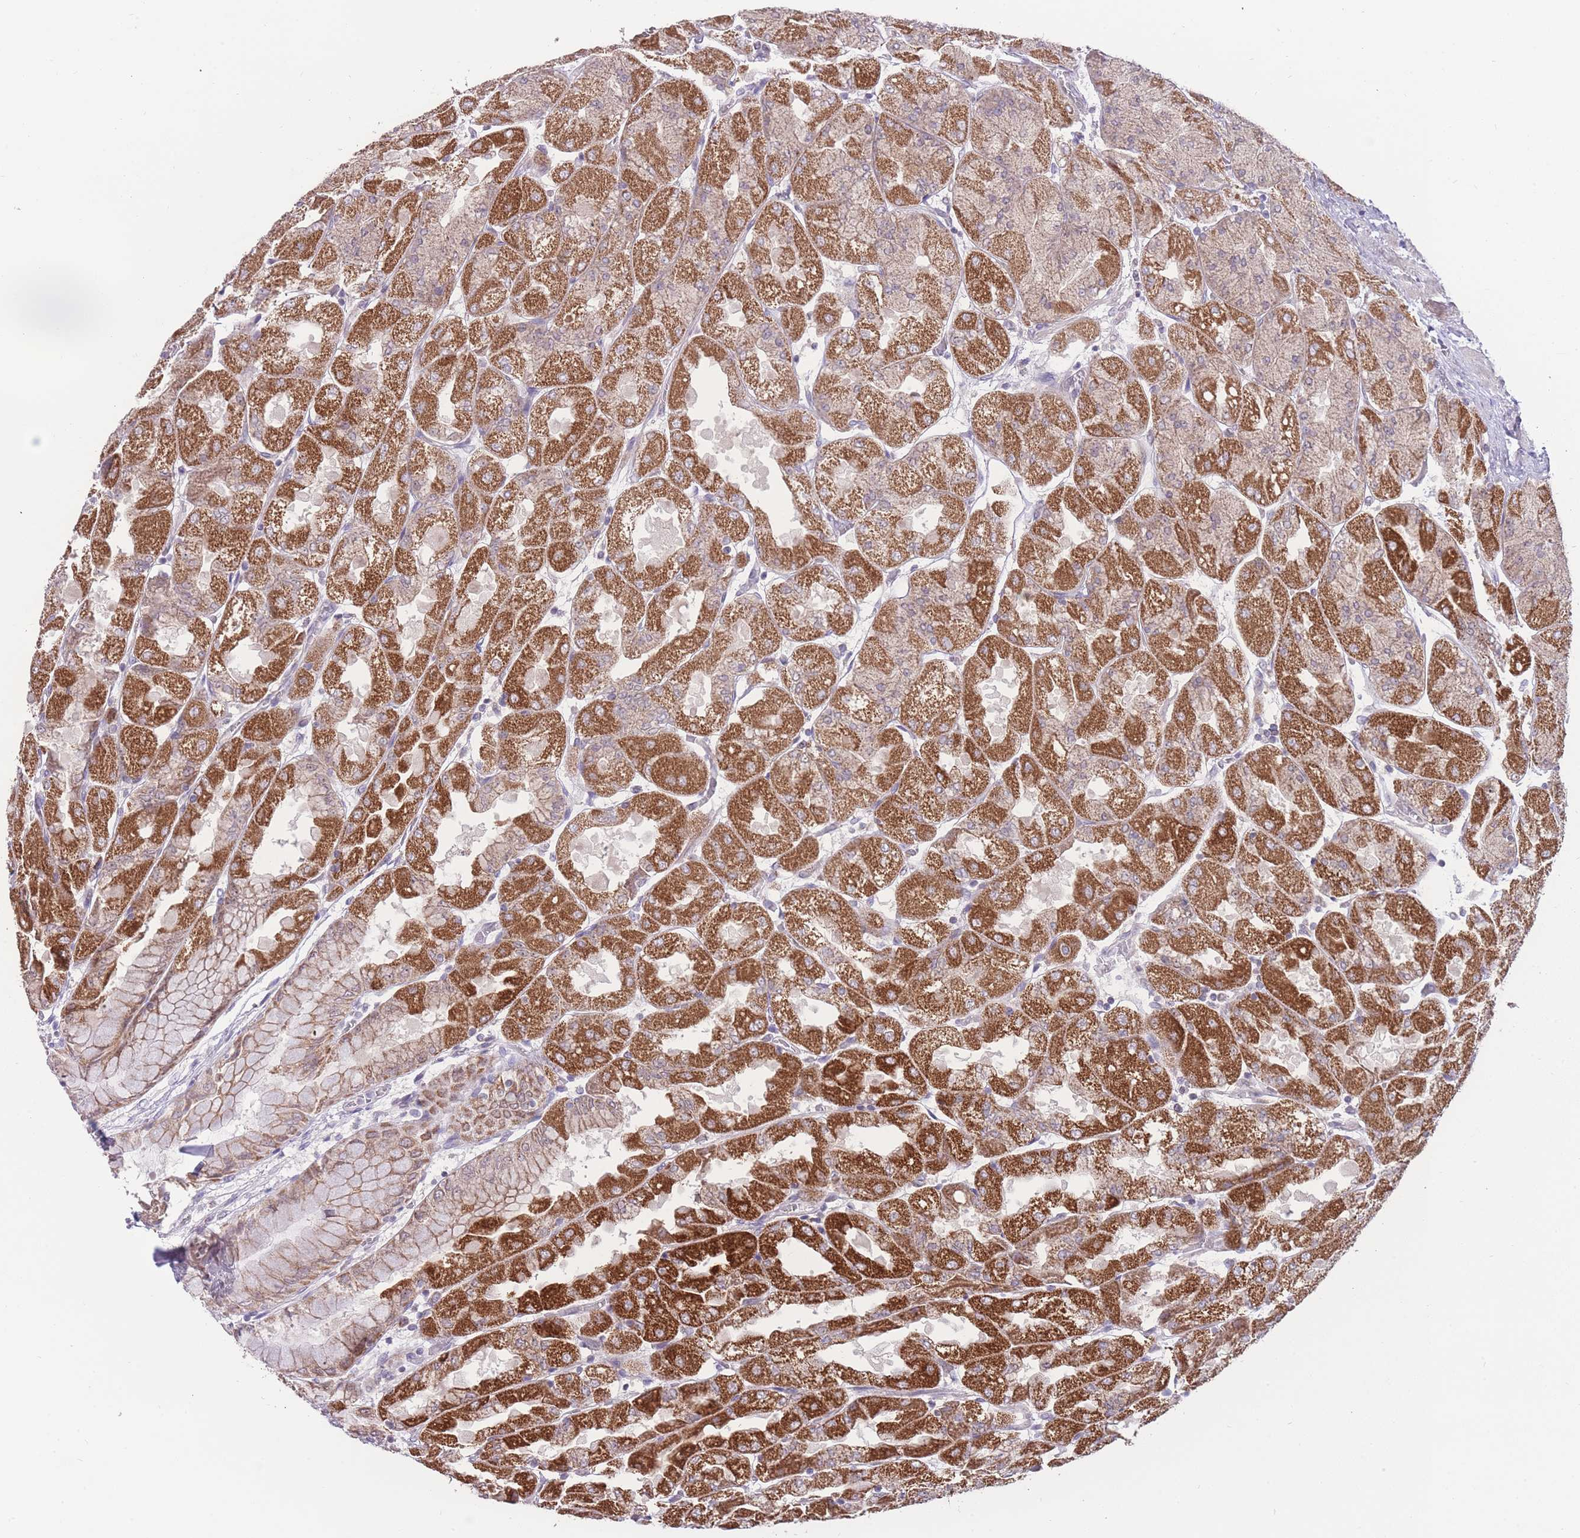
{"staining": {"intensity": "strong", "quantity": ">75%", "location": "cytoplasmic/membranous"}, "tissue": "stomach", "cell_type": "Glandular cells", "image_type": "normal", "snomed": [{"axis": "morphology", "description": "Normal tissue, NOS"}, {"axis": "topography", "description": "Stomach"}], "caption": "Protein expression analysis of normal stomach demonstrates strong cytoplasmic/membranous positivity in about >75% of glandular cells.", "gene": "MCIDAS", "patient": {"sex": "female", "age": 61}}